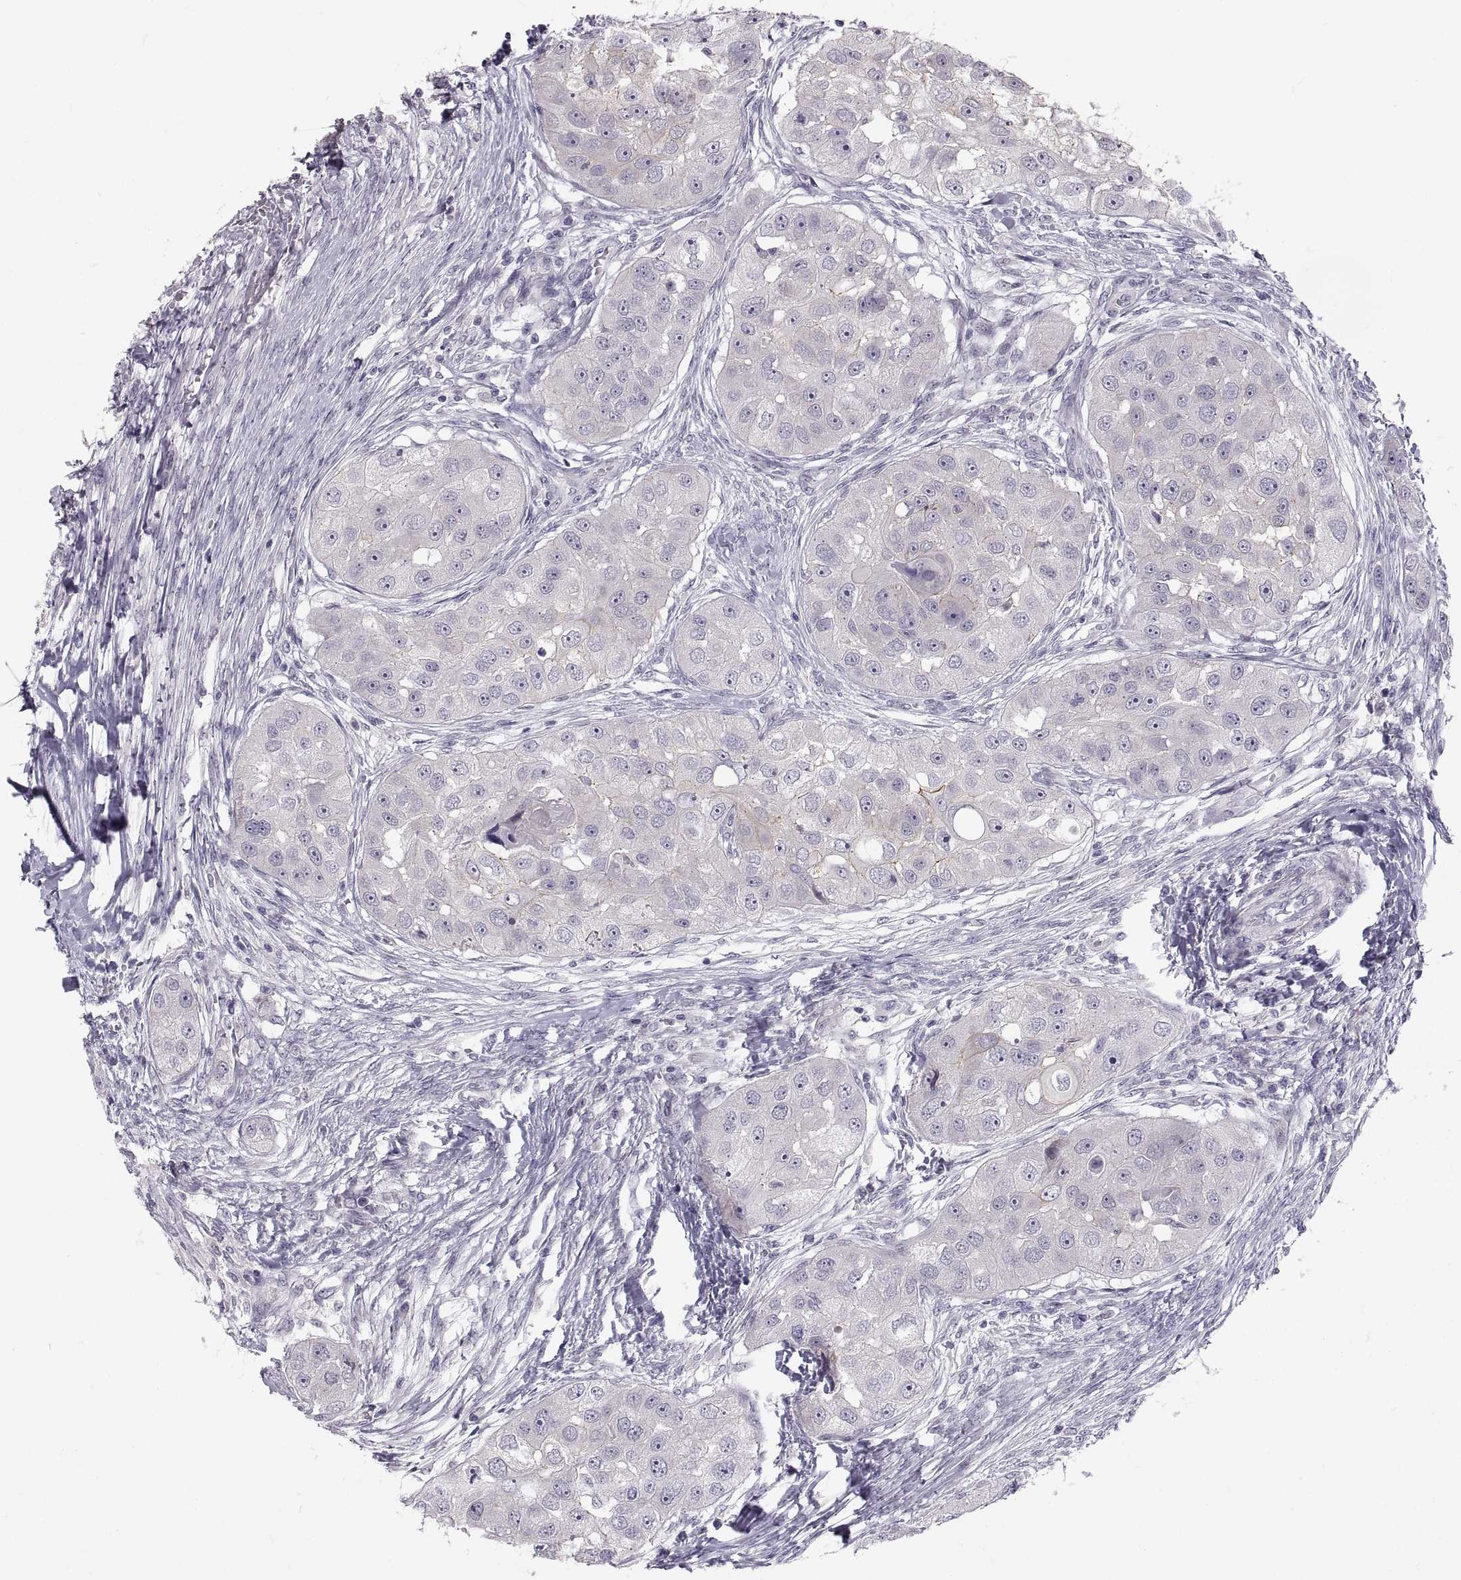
{"staining": {"intensity": "negative", "quantity": "none", "location": "none"}, "tissue": "head and neck cancer", "cell_type": "Tumor cells", "image_type": "cancer", "snomed": [{"axis": "morphology", "description": "Squamous cell carcinoma, NOS"}, {"axis": "topography", "description": "Head-Neck"}], "caption": "Tumor cells show no significant protein expression in head and neck cancer.", "gene": "ZNF185", "patient": {"sex": "male", "age": 51}}